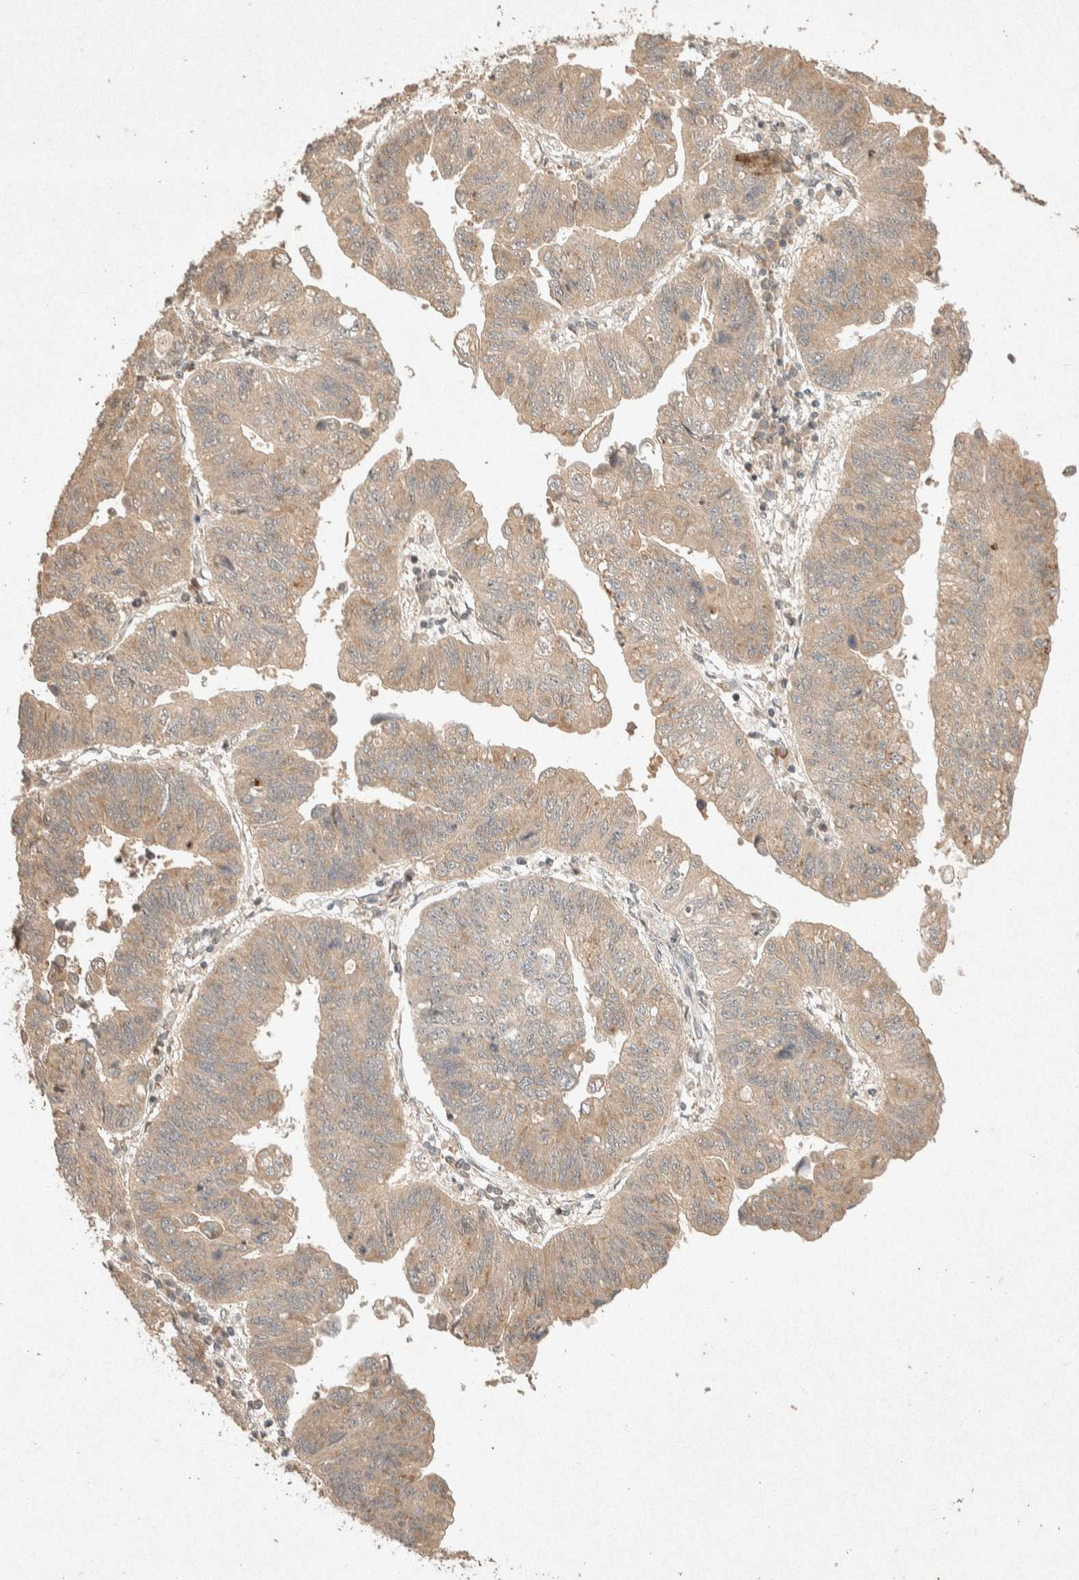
{"staining": {"intensity": "weak", "quantity": ">75%", "location": "cytoplasmic/membranous"}, "tissue": "stomach cancer", "cell_type": "Tumor cells", "image_type": "cancer", "snomed": [{"axis": "morphology", "description": "Adenocarcinoma, NOS"}, {"axis": "topography", "description": "Stomach"}], "caption": "Immunohistochemical staining of adenocarcinoma (stomach) demonstrates low levels of weak cytoplasmic/membranous staining in approximately >75% of tumor cells. The protein is shown in brown color, while the nuclei are stained blue.", "gene": "THRA", "patient": {"sex": "male", "age": 59}}